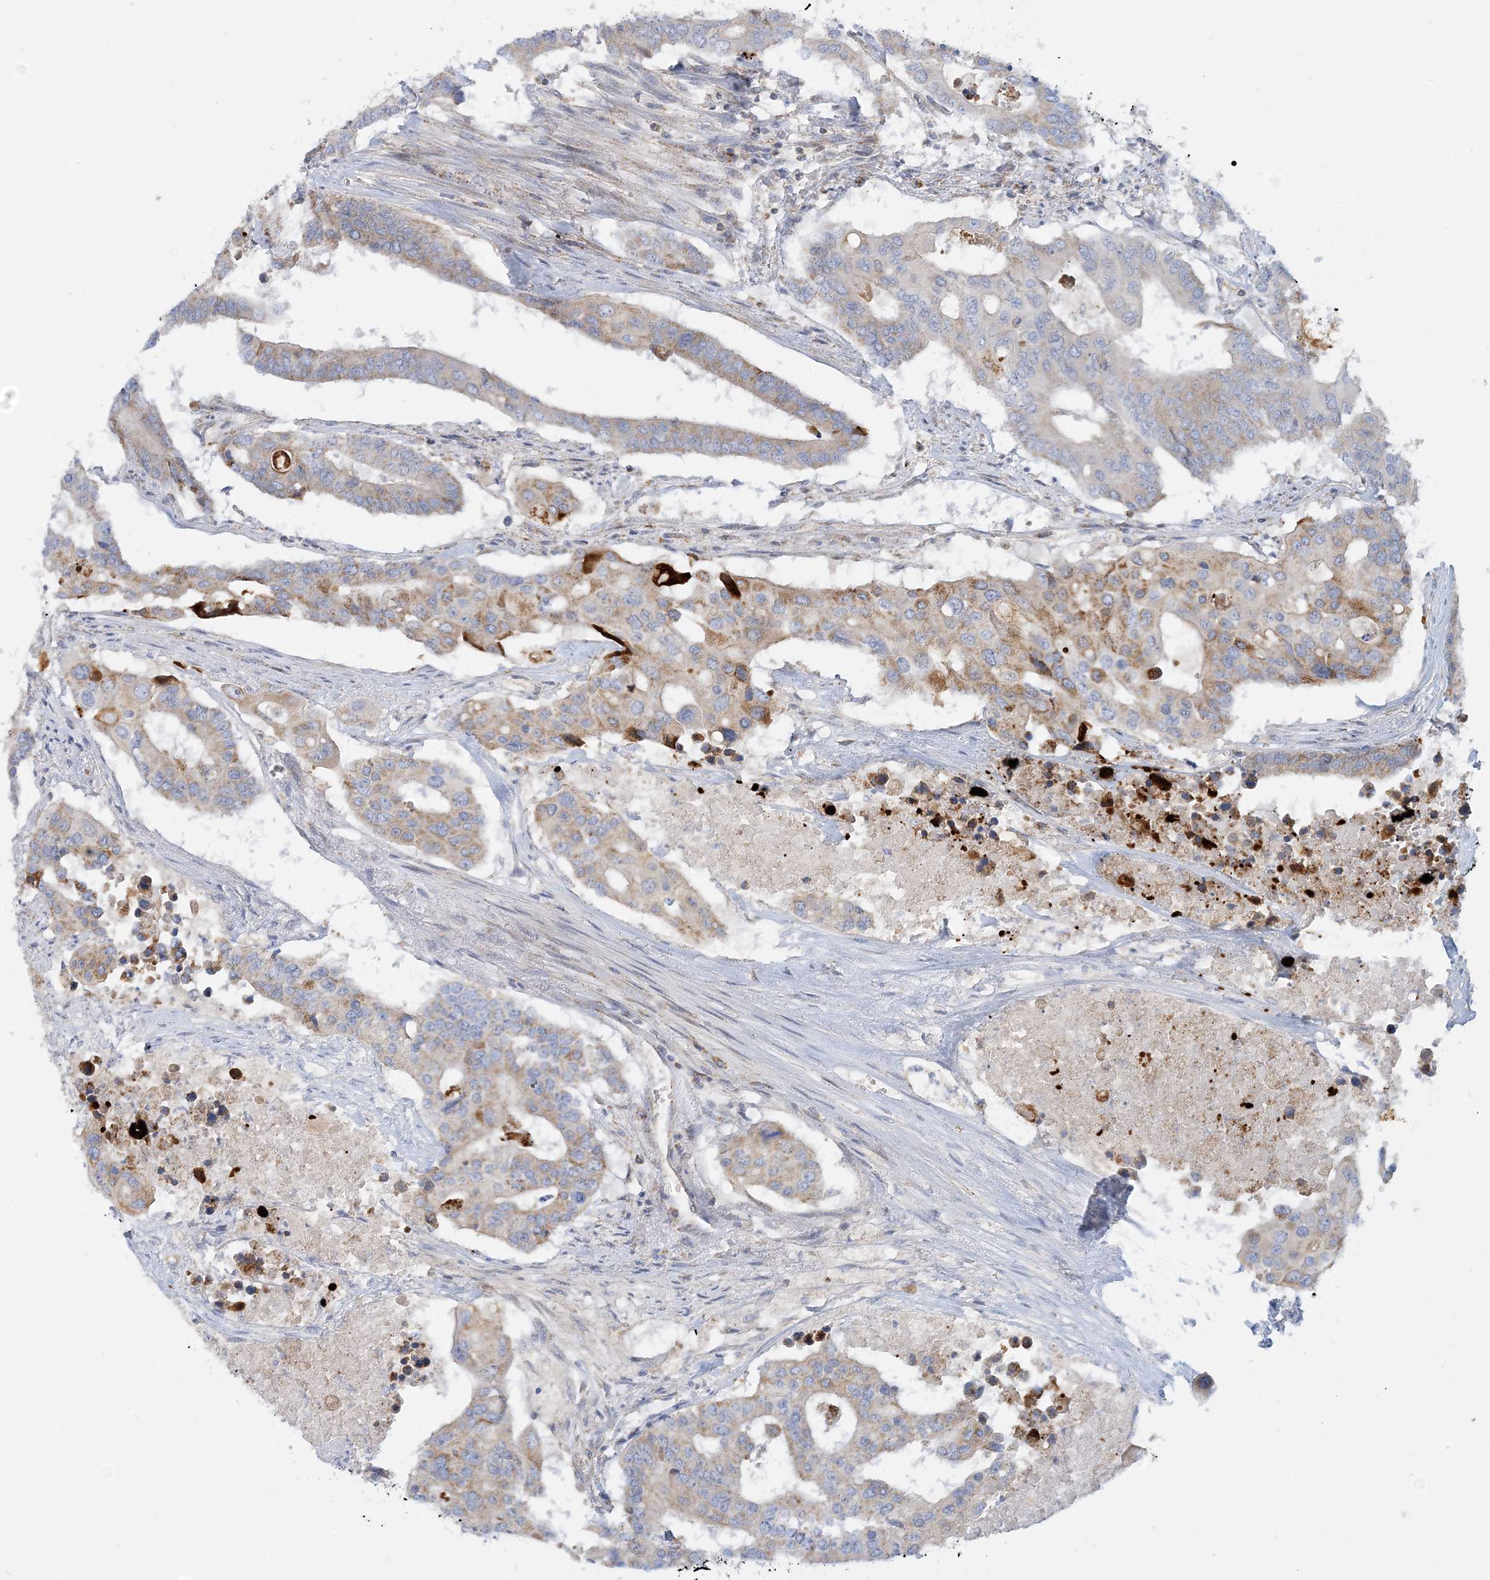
{"staining": {"intensity": "moderate", "quantity": "<25%", "location": "cytoplasmic/membranous"}, "tissue": "colorectal cancer", "cell_type": "Tumor cells", "image_type": "cancer", "snomed": [{"axis": "morphology", "description": "Adenocarcinoma, NOS"}, {"axis": "topography", "description": "Colon"}], "caption": "Immunohistochemistry (IHC) micrograph of human colorectal adenocarcinoma stained for a protein (brown), which demonstrates low levels of moderate cytoplasmic/membranous positivity in approximately <25% of tumor cells.", "gene": "TBC1D14", "patient": {"sex": "male", "age": 77}}